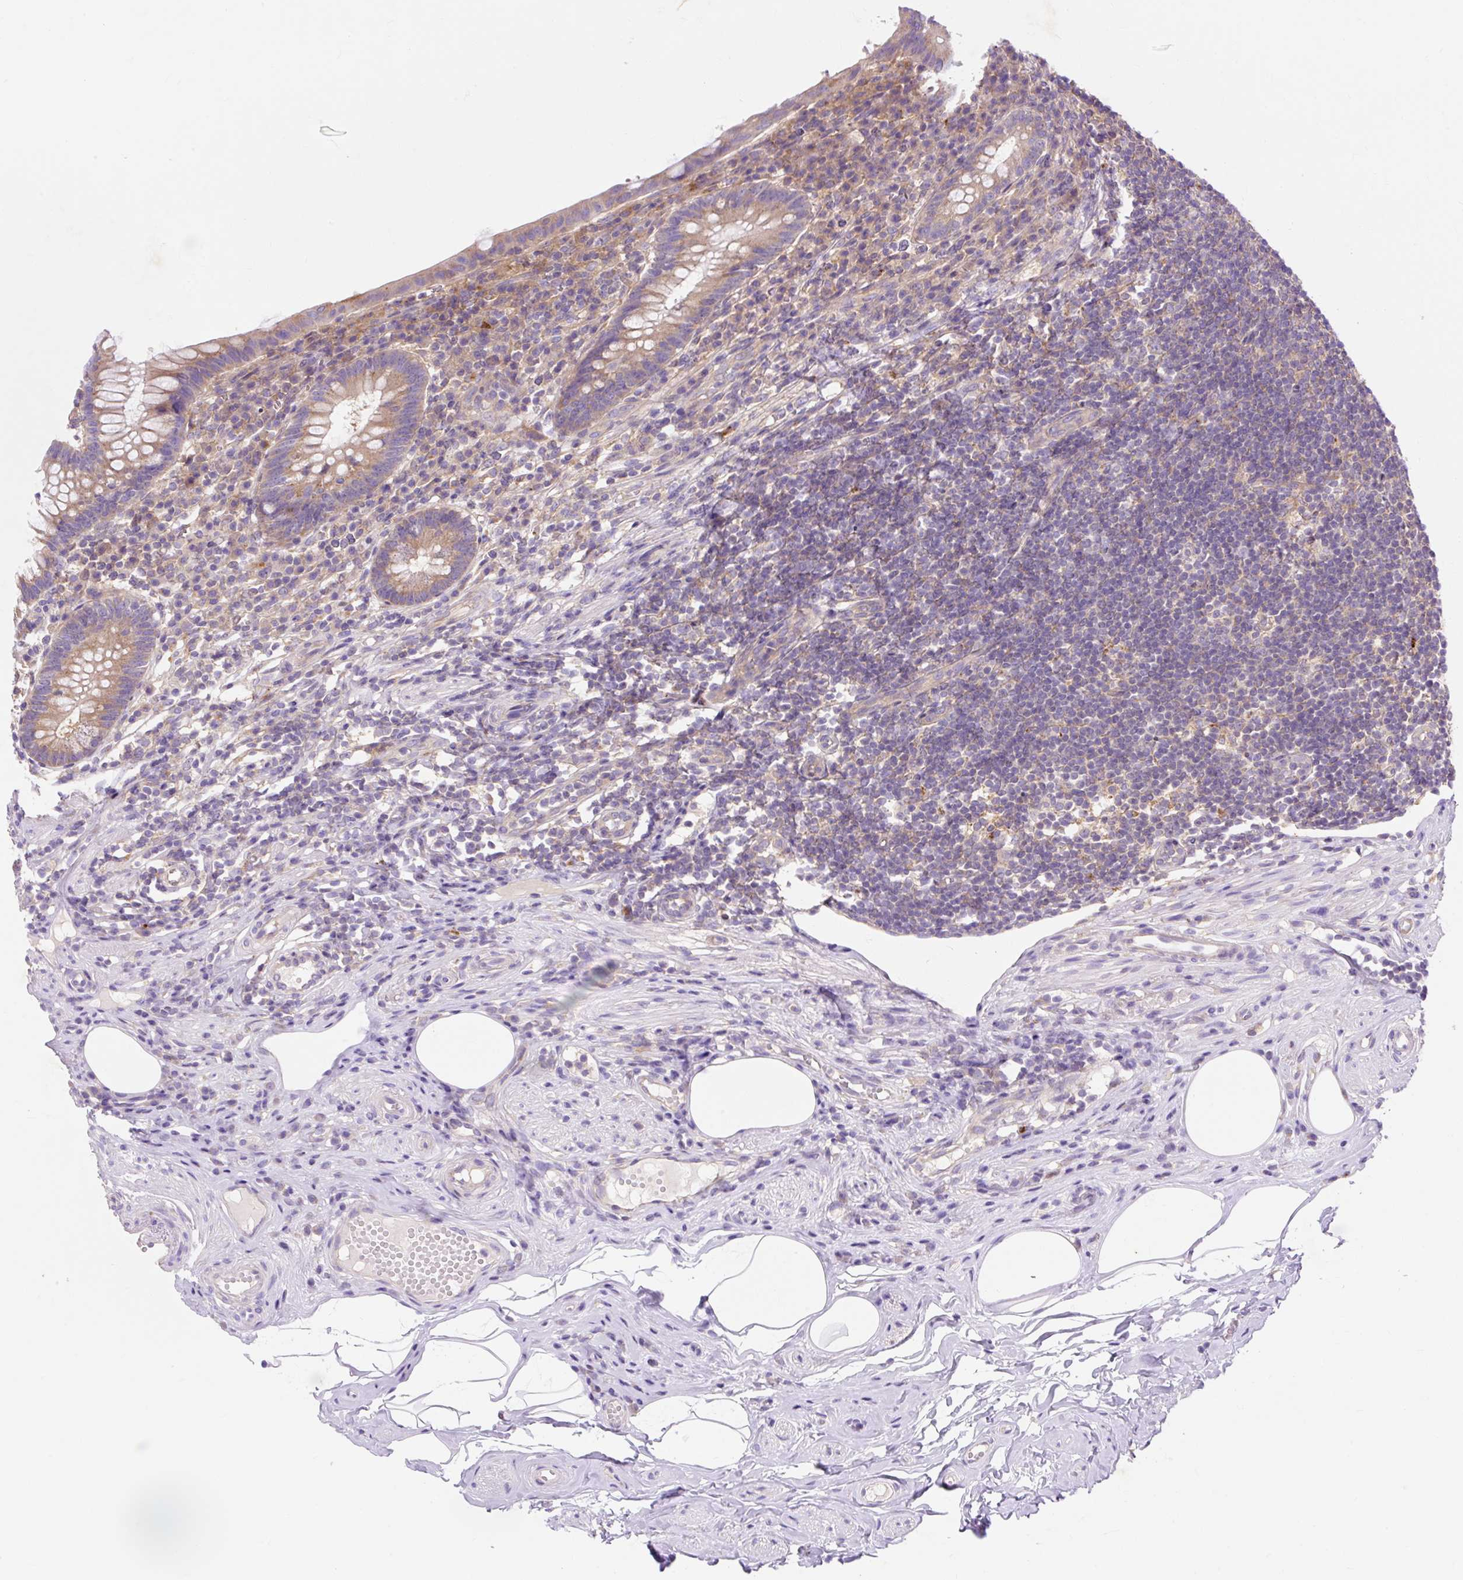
{"staining": {"intensity": "moderate", "quantity": "25%-75%", "location": "cytoplasmic/membranous"}, "tissue": "appendix", "cell_type": "Glandular cells", "image_type": "normal", "snomed": [{"axis": "morphology", "description": "Normal tissue, NOS"}, {"axis": "topography", "description": "Appendix"}], "caption": "Immunohistochemistry (IHC) (DAB (3,3'-diaminobenzidine)) staining of benign human appendix reveals moderate cytoplasmic/membranous protein expression in approximately 25%-75% of glandular cells.", "gene": "OR4K15", "patient": {"sex": "female", "age": 56}}